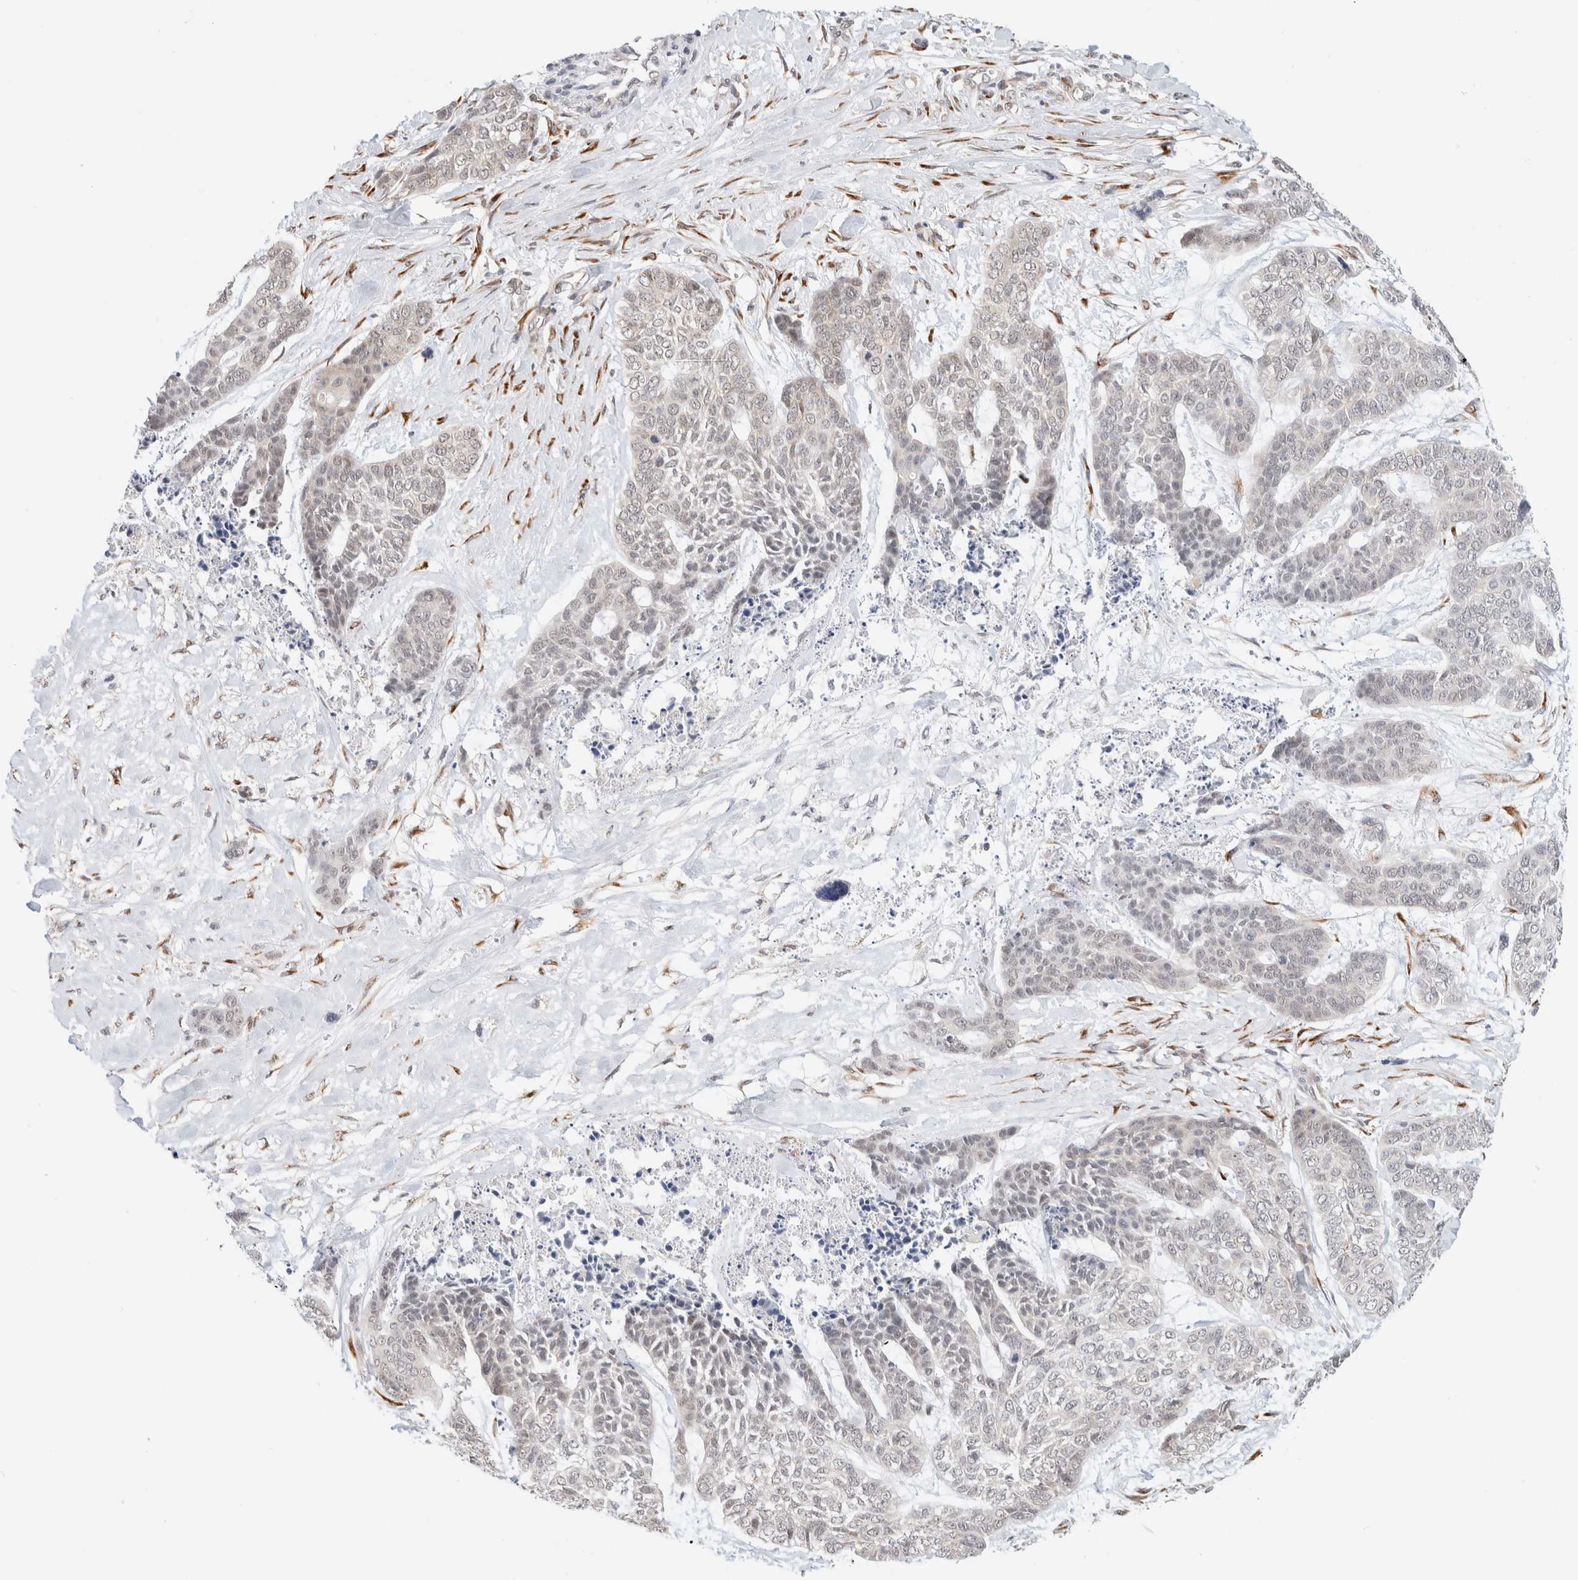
{"staining": {"intensity": "weak", "quantity": "<25%", "location": "cytoplasmic/membranous"}, "tissue": "skin cancer", "cell_type": "Tumor cells", "image_type": "cancer", "snomed": [{"axis": "morphology", "description": "Basal cell carcinoma"}, {"axis": "topography", "description": "Skin"}], "caption": "A photomicrograph of skin cancer (basal cell carcinoma) stained for a protein reveals no brown staining in tumor cells.", "gene": "HDLBP", "patient": {"sex": "female", "age": 64}}